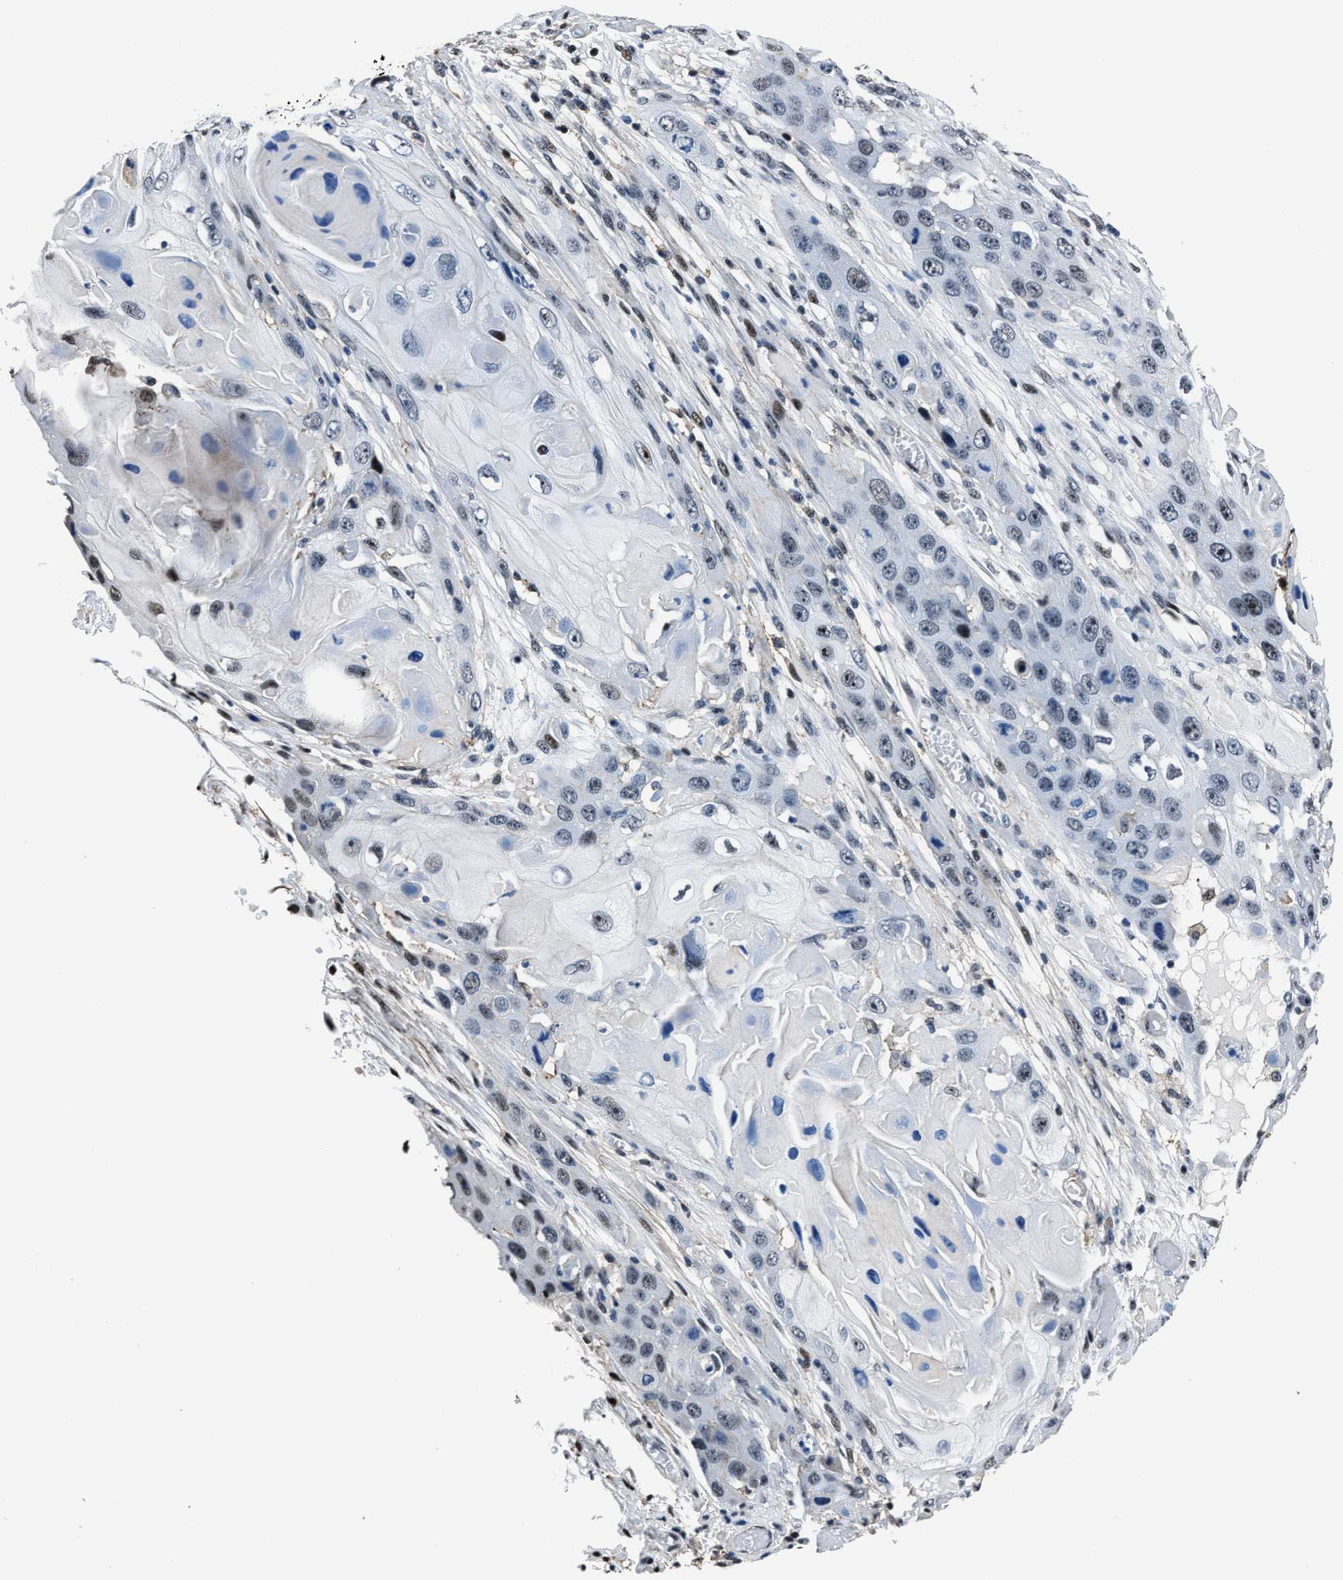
{"staining": {"intensity": "negative", "quantity": "none", "location": "none"}, "tissue": "skin cancer", "cell_type": "Tumor cells", "image_type": "cancer", "snomed": [{"axis": "morphology", "description": "Squamous cell carcinoma, NOS"}, {"axis": "topography", "description": "Skin"}], "caption": "An image of skin cancer stained for a protein exhibits no brown staining in tumor cells.", "gene": "PPIE", "patient": {"sex": "male", "age": 55}}